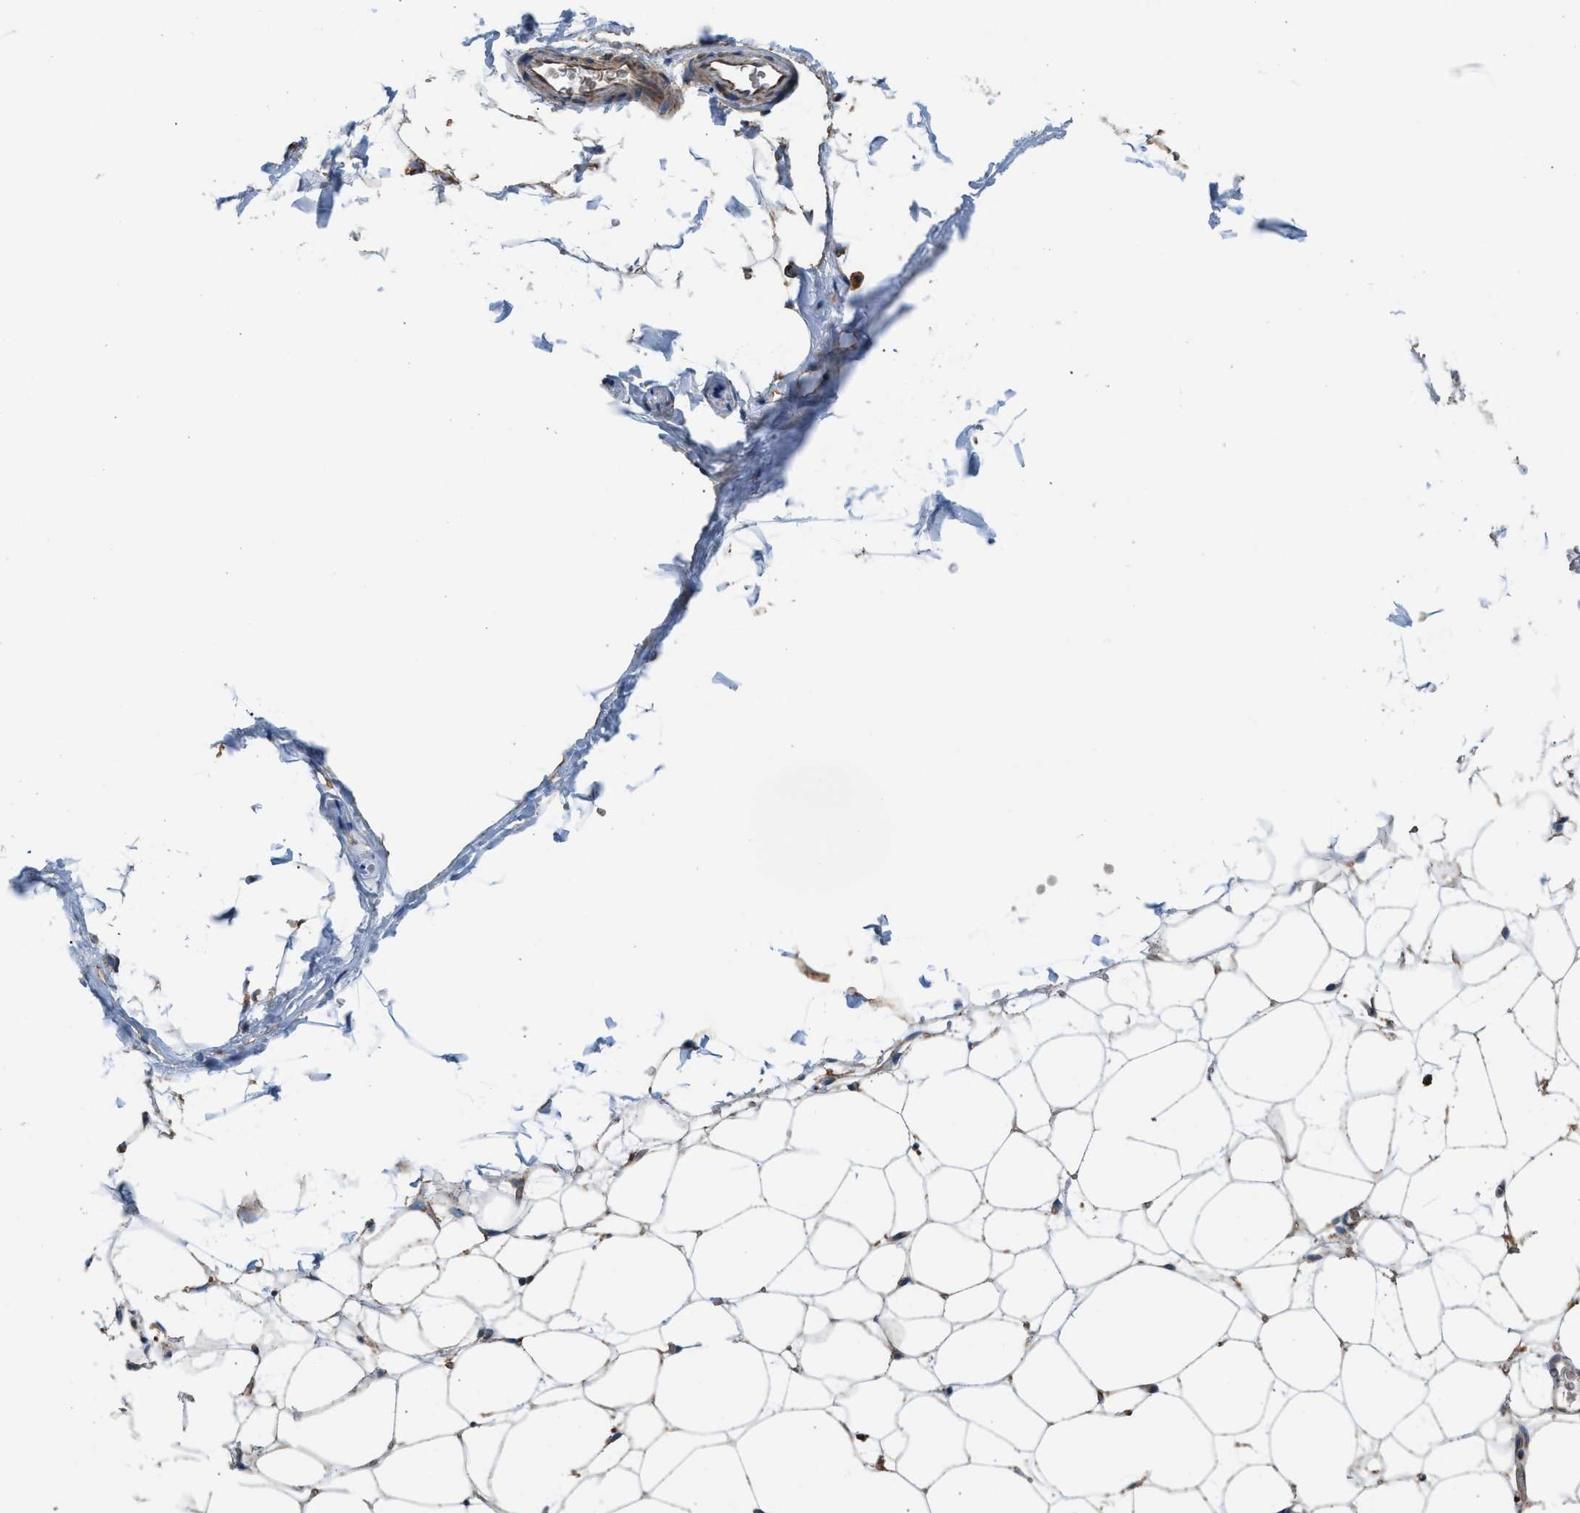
{"staining": {"intensity": "negative", "quantity": "none", "location": "none"}, "tissue": "adipose tissue", "cell_type": "Adipocytes", "image_type": "normal", "snomed": [{"axis": "morphology", "description": "Normal tissue, NOS"}, {"axis": "topography", "description": "Breast"}, {"axis": "topography", "description": "Soft tissue"}], "caption": "High magnification brightfield microscopy of normal adipose tissue stained with DAB (3,3'-diaminobenzidine) (brown) and counterstained with hematoxylin (blue): adipocytes show no significant expression.", "gene": "SLC10A3", "patient": {"sex": "female", "age": 75}}